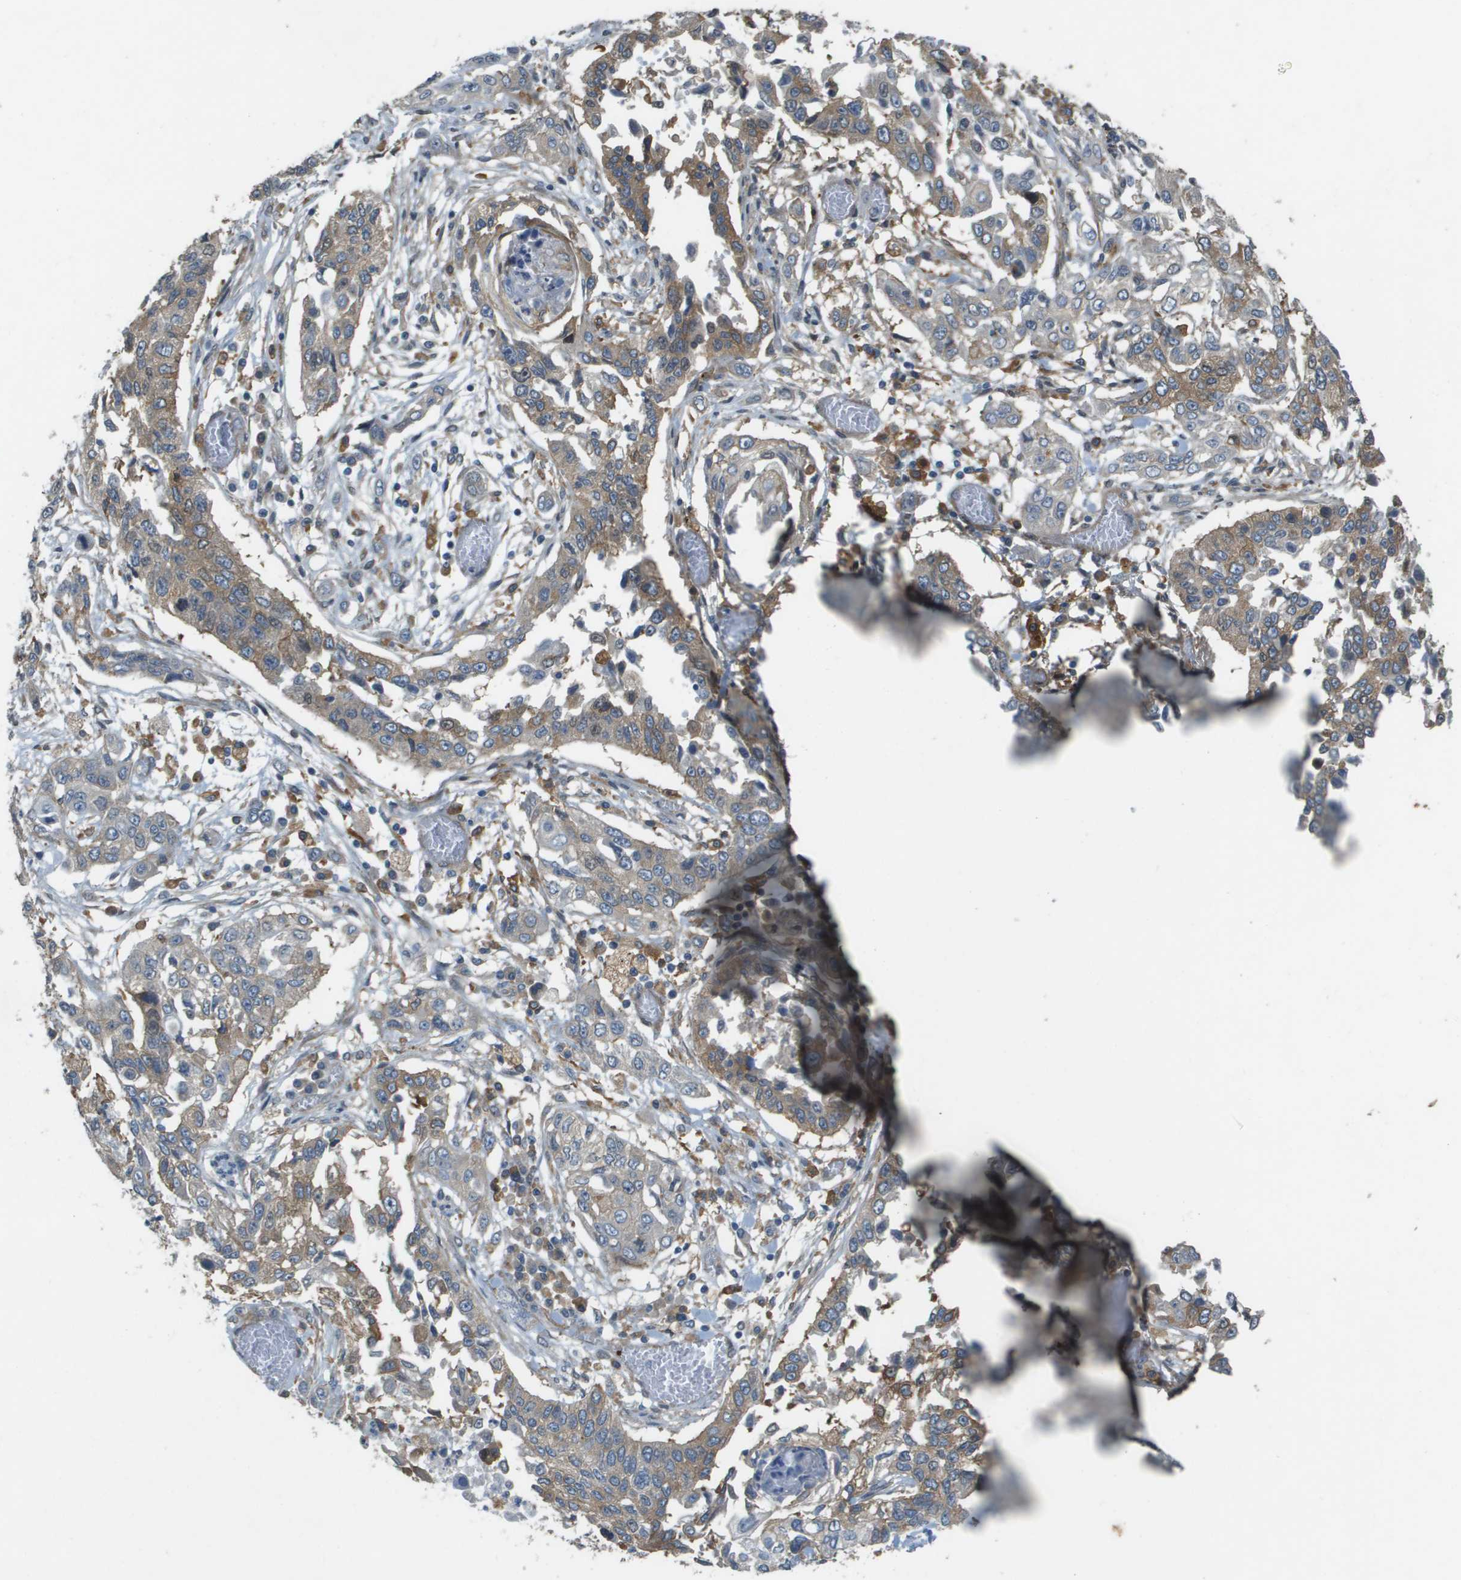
{"staining": {"intensity": "moderate", "quantity": "25%-75%", "location": "cytoplasmic/membranous"}, "tissue": "lung cancer", "cell_type": "Tumor cells", "image_type": "cancer", "snomed": [{"axis": "morphology", "description": "Squamous cell carcinoma, NOS"}, {"axis": "topography", "description": "Lung"}], "caption": "Moderate cytoplasmic/membranous protein expression is identified in about 25%-75% of tumor cells in lung cancer.", "gene": "CORO1B", "patient": {"sex": "male", "age": 71}}